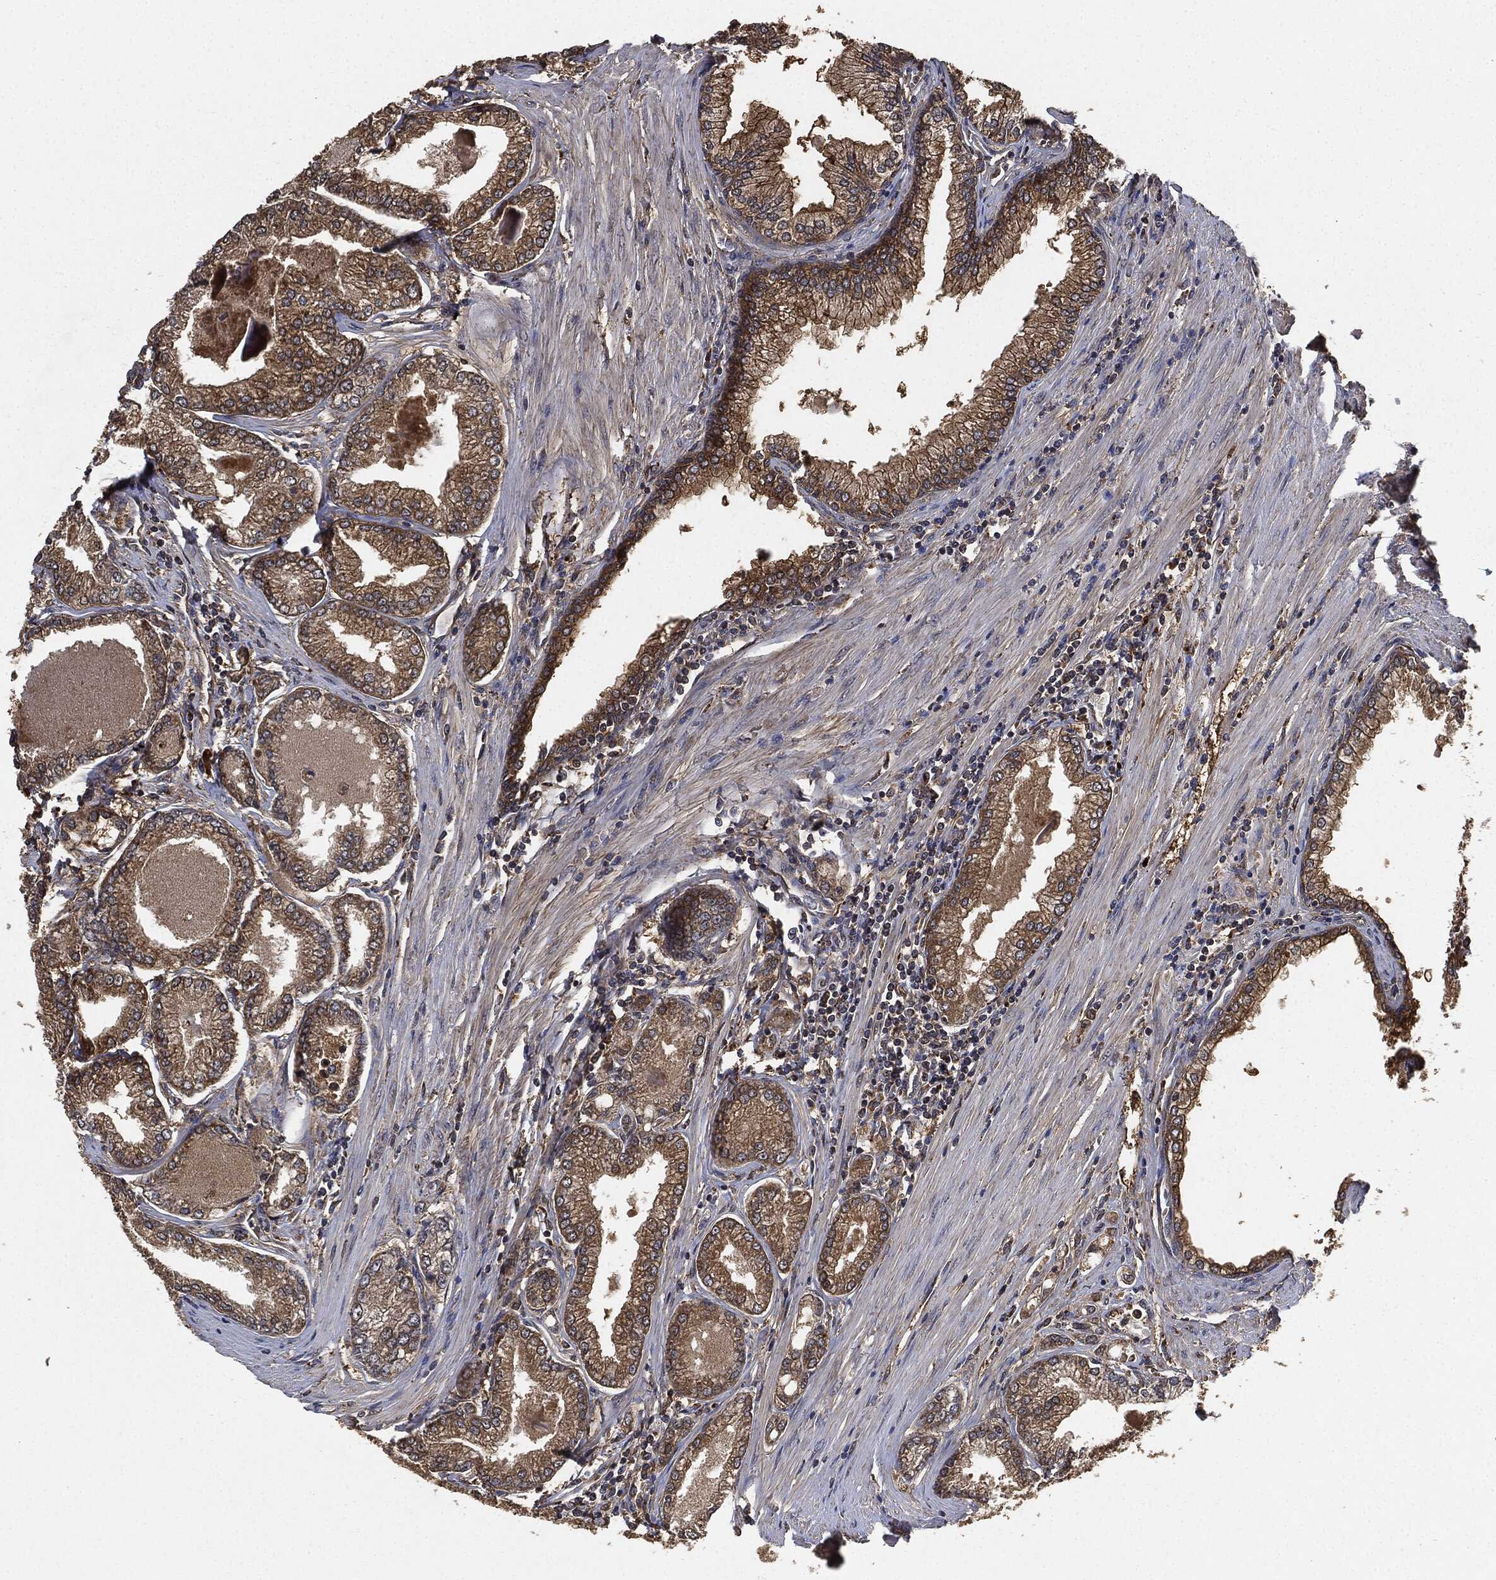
{"staining": {"intensity": "moderate", "quantity": "25%-75%", "location": "cytoplasmic/membranous"}, "tissue": "prostate cancer", "cell_type": "Tumor cells", "image_type": "cancer", "snomed": [{"axis": "morphology", "description": "Adenocarcinoma, Low grade"}, {"axis": "topography", "description": "Prostate"}], "caption": "Immunohistochemical staining of prostate cancer reveals medium levels of moderate cytoplasmic/membranous protein positivity in approximately 25%-75% of tumor cells.", "gene": "BRAF", "patient": {"sex": "male", "age": 72}}